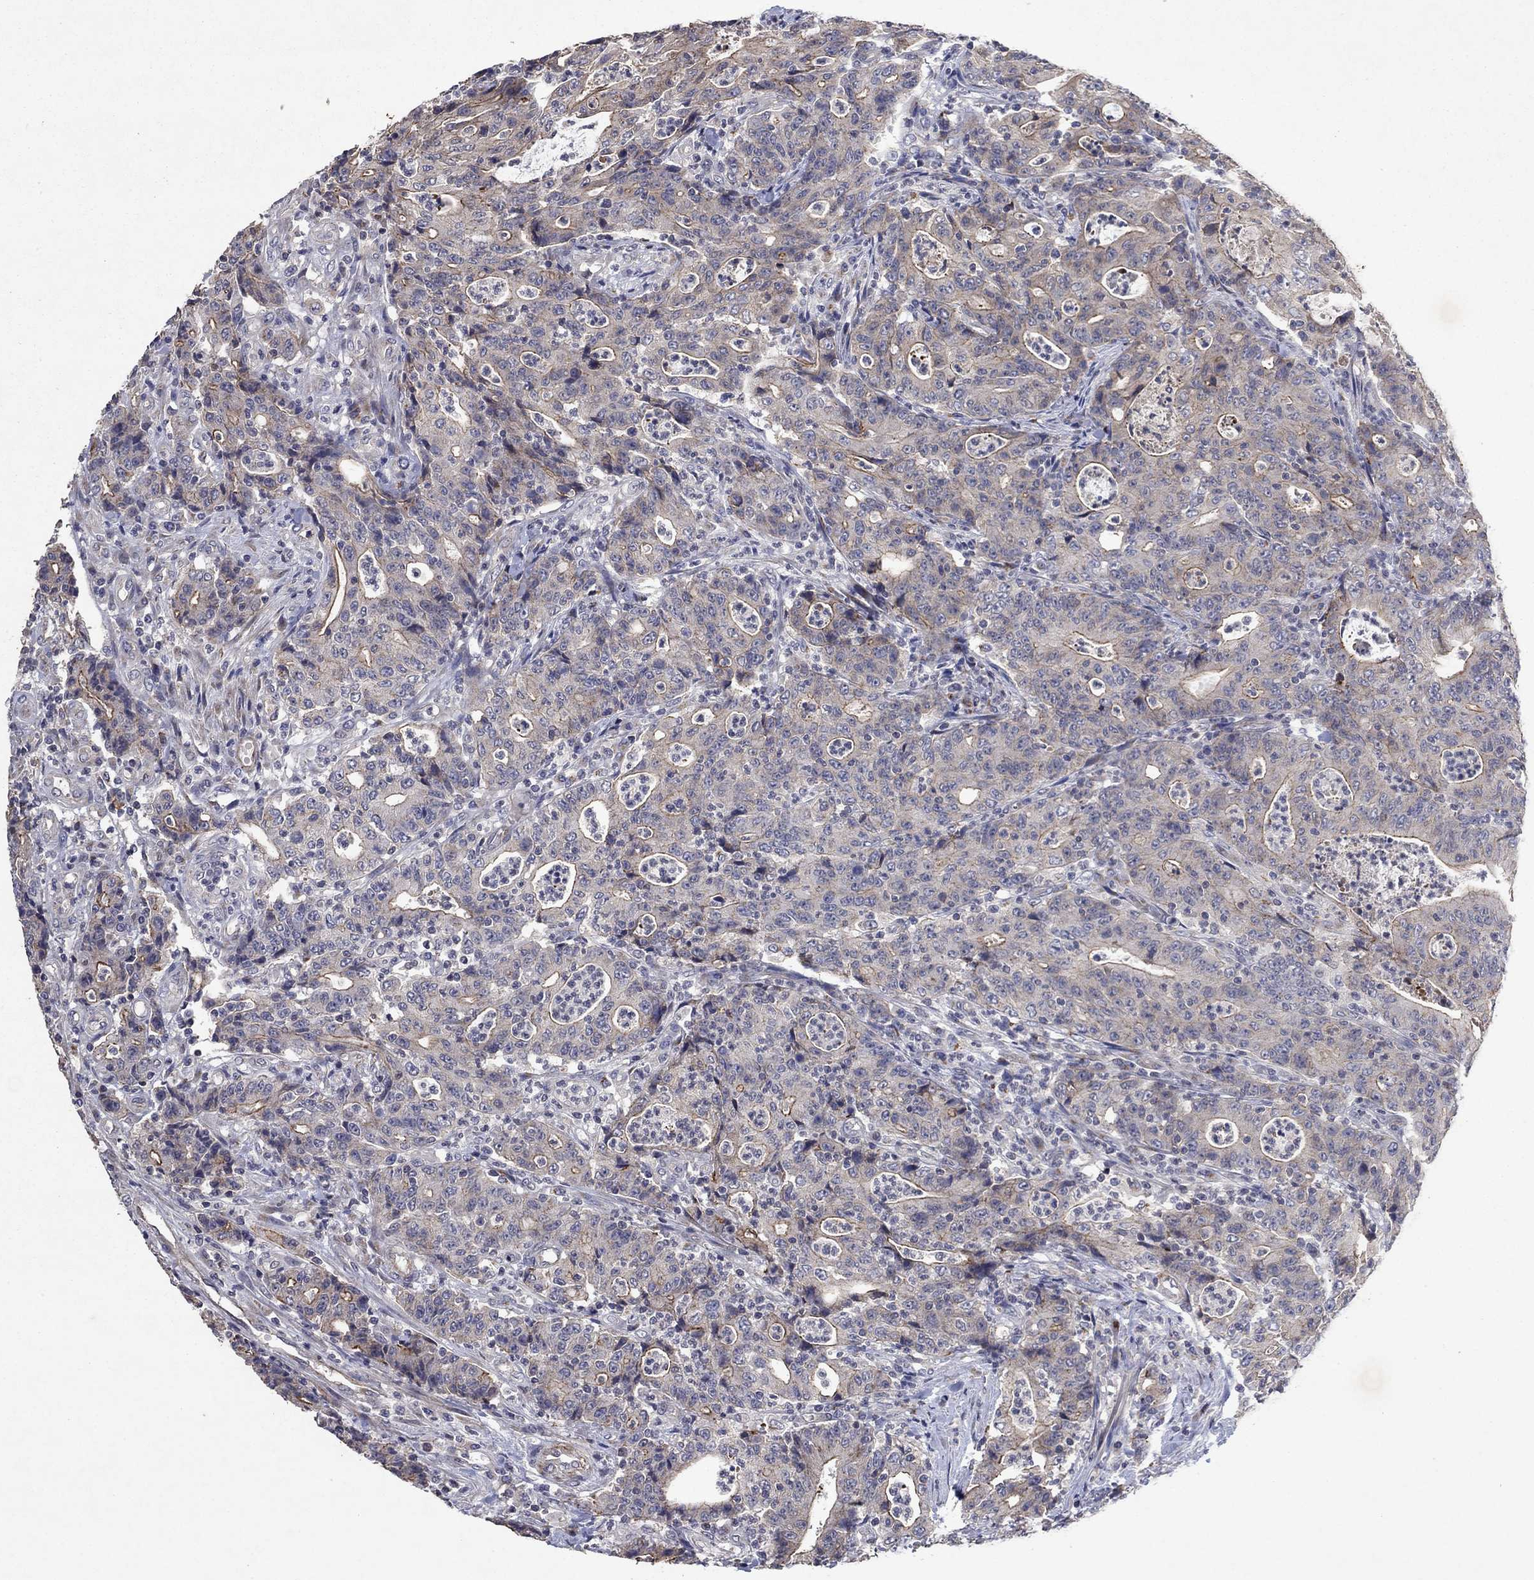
{"staining": {"intensity": "strong", "quantity": "<25%", "location": "cytoplasmic/membranous"}, "tissue": "colorectal cancer", "cell_type": "Tumor cells", "image_type": "cancer", "snomed": [{"axis": "morphology", "description": "Adenocarcinoma, NOS"}, {"axis": "topography", "description": "Colon"}], "caption": "DAB (3,3'-diaminobenzidine) immunohistochemical staining of colorectal adenocarcinoma demonstrates strong cytoplasmic/membranous protein staining in about <25% of tumor cells.", "gene": "FRG1", "patient": {"sex": "male", "age": 70}}